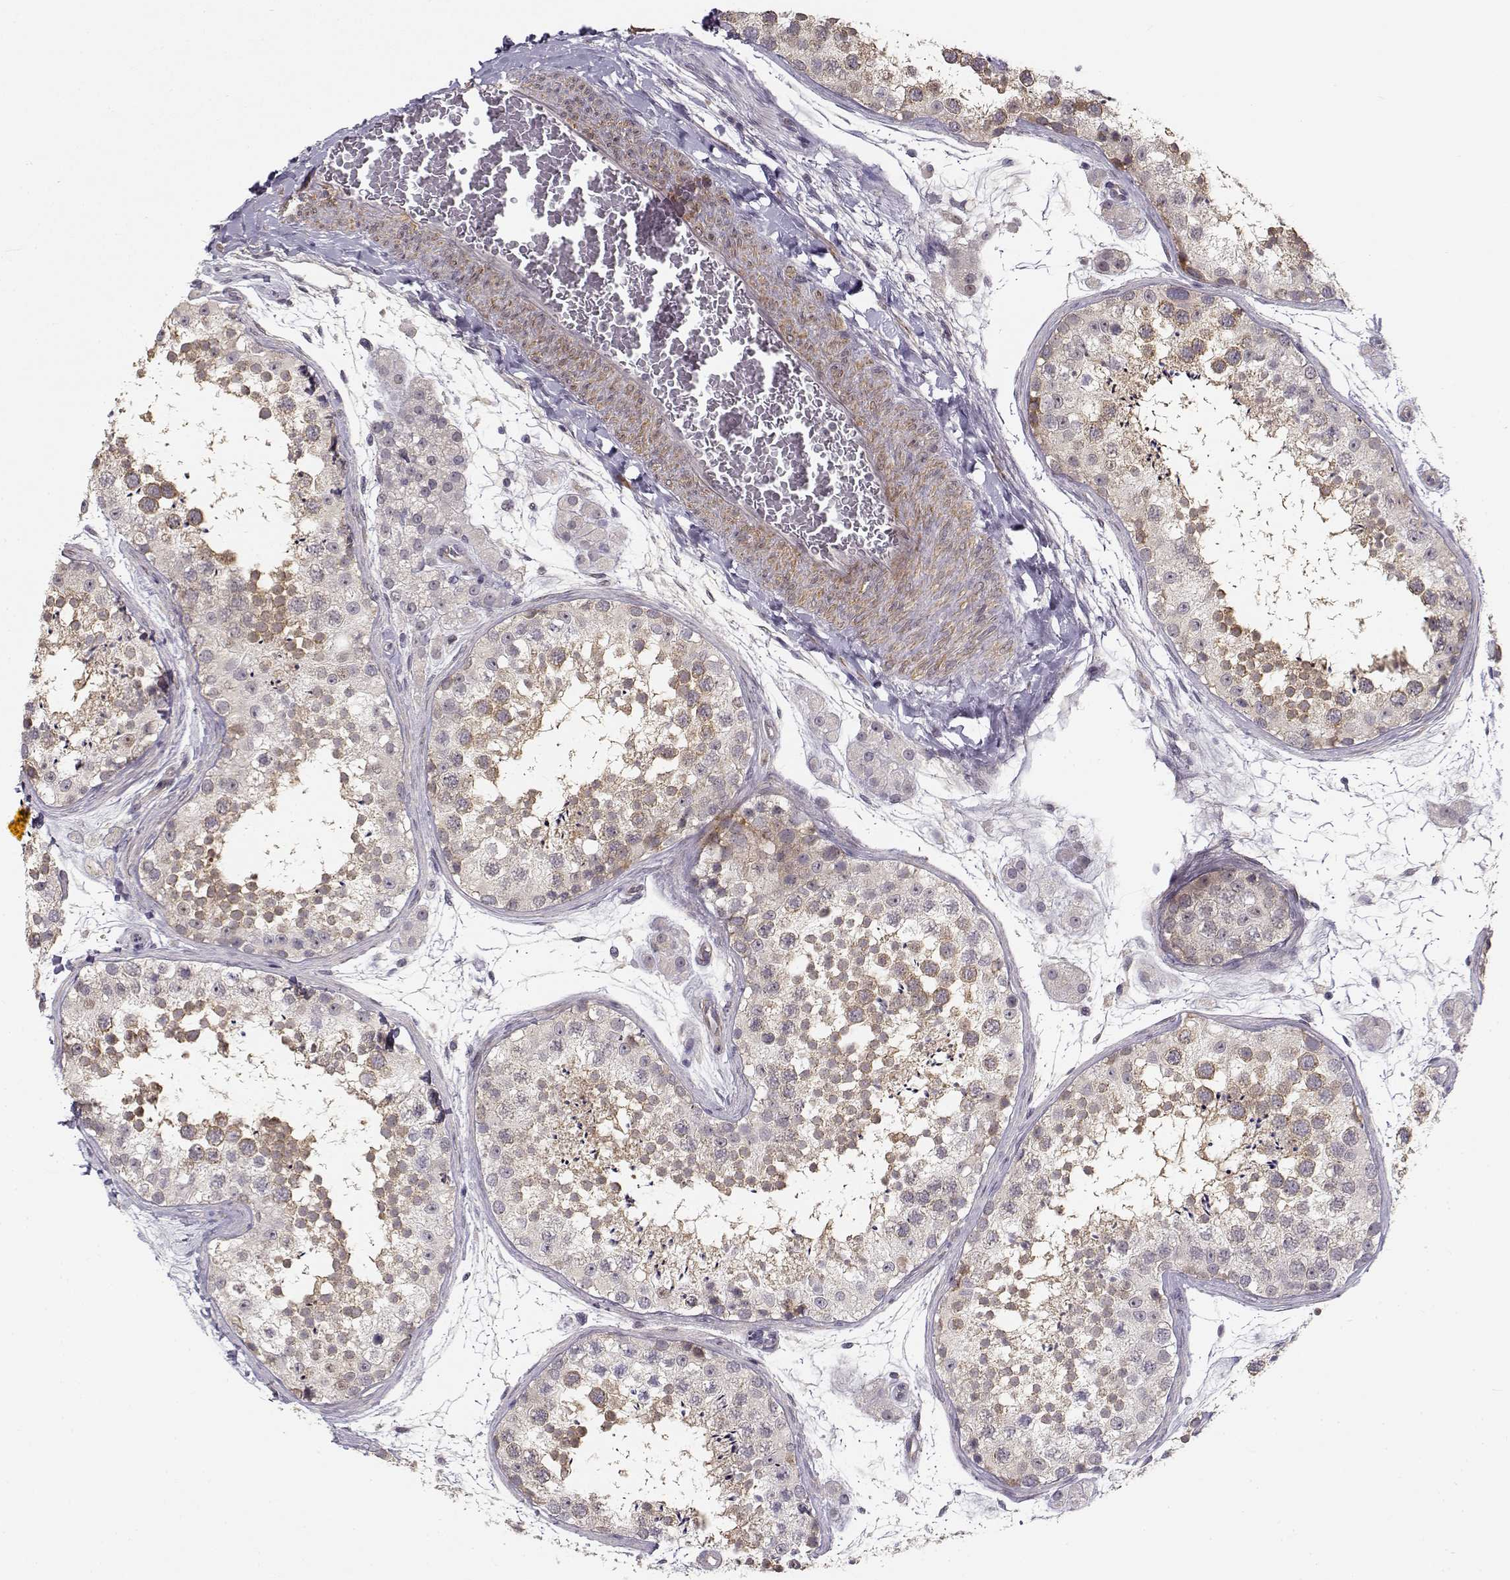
{"staining": {"intensity": "strong", "quantity": "25%-75%", "location": "cytoplasmic/membranous"}, "tissue": "testis", "cell_type": "Cells in seminiferous ducts", "image_type": "normal", "snomed": [{"axis": "morphology", "description": "Normal tissue, NOS"}, {"axis": "topography", "description": "Testis"}], "caption": "DAB (3,3'-diaminobenzidine) immunohistochemical staining of unremarkable testis exhibits strong cytoplasmic/membranous protein expression in about 25%-75% of cells in seminiferous ducts.", "gene": "RGS9BP", "patient": {"sex": "male", "age": 41}}